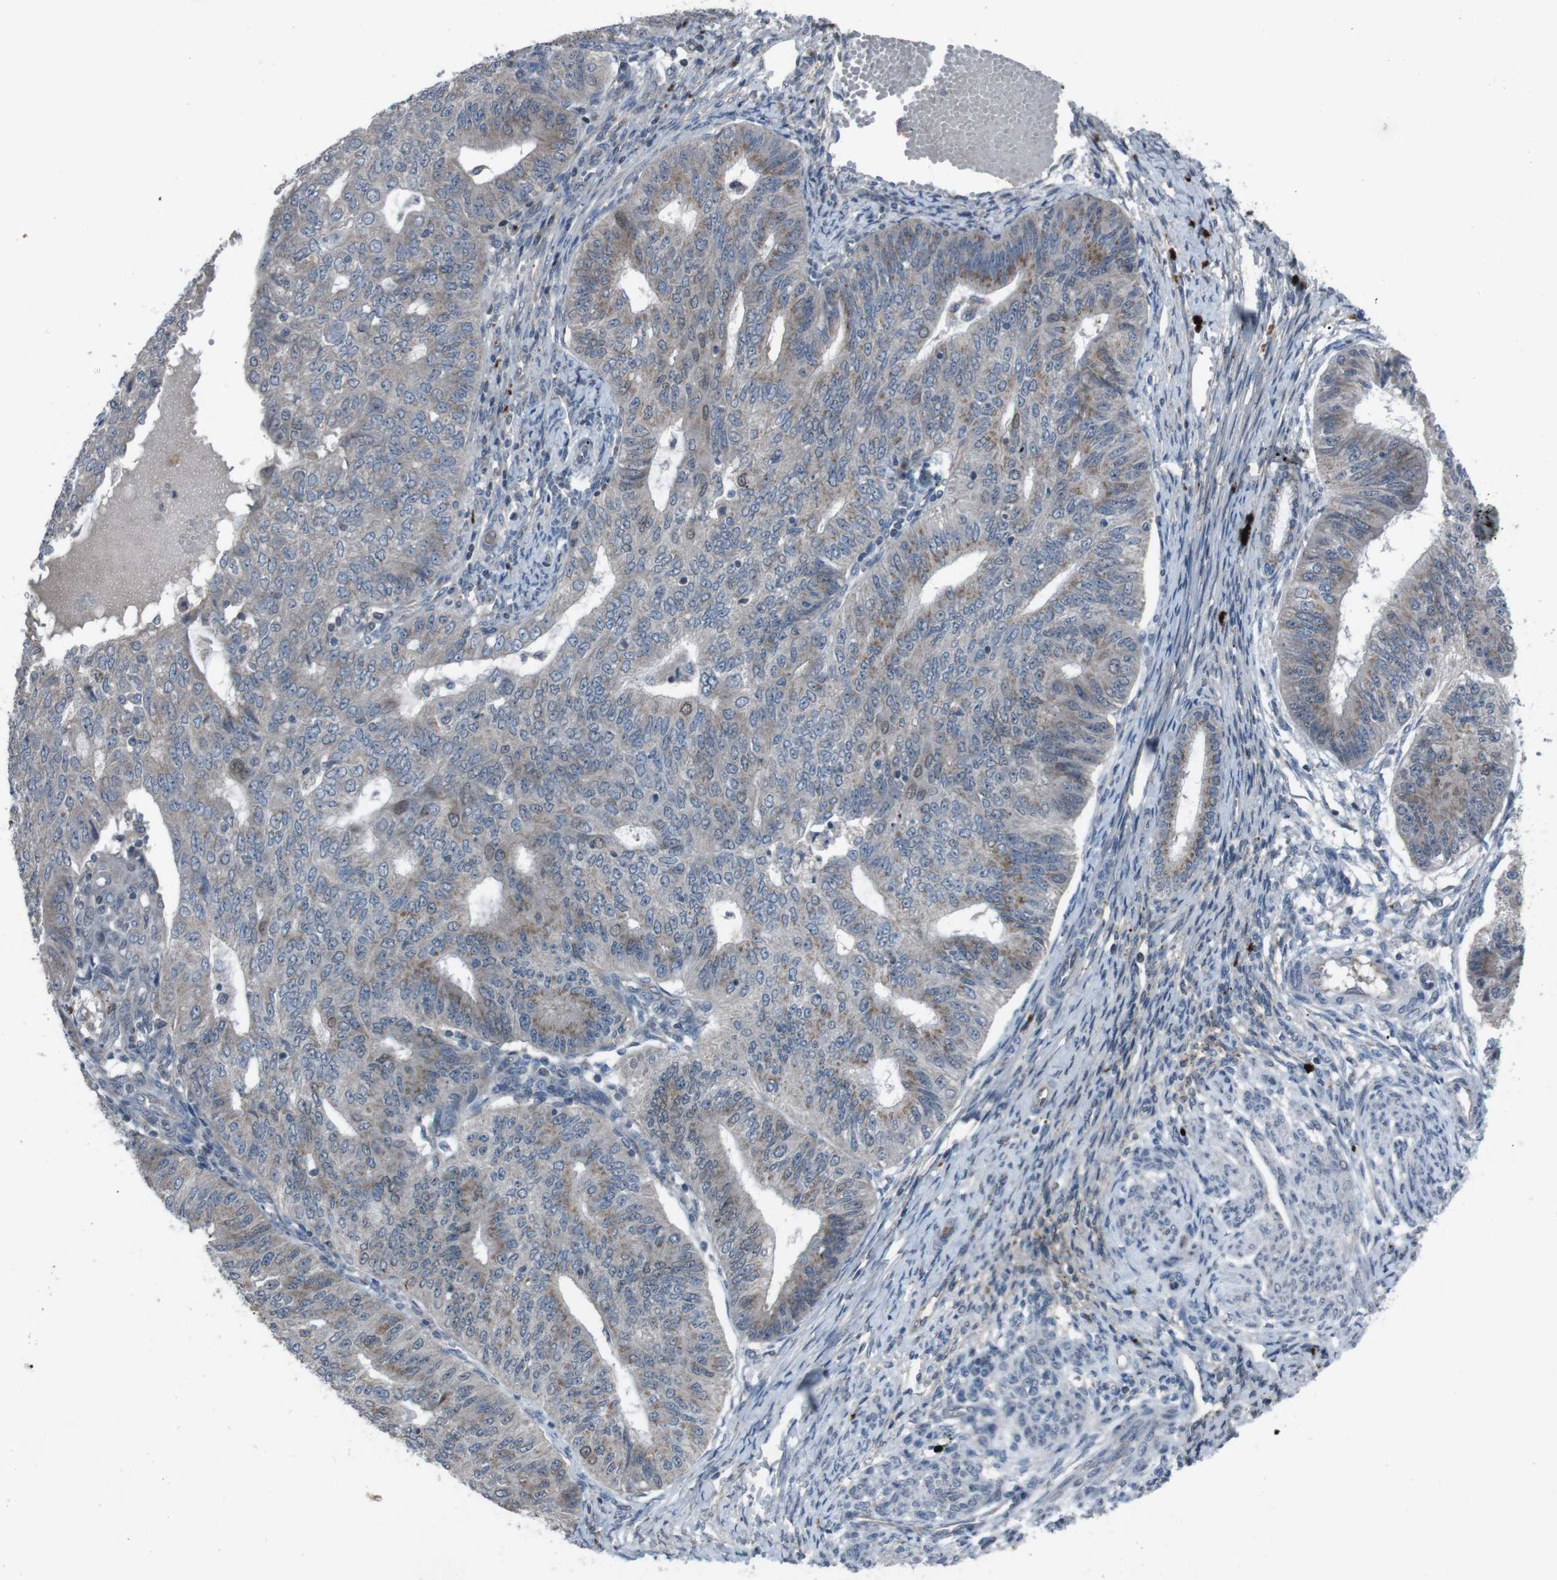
{"staining": {"intensity": "moderate", "quantity": ">75%", "location": "cytoplasmic/membranous,nuclear"}, "tissue": "endometrial cancer", "cell_type": "Tumor cells", "image_type": "cancer", "snomed": [{"axis": "morphology", "description": "Adenocarcinoma, NOS"}, {"axis": "topography", "description": "Endometrium"}], "caption": "A brown stain shows moderate cytoplasmic/membranous and nuclear positivity of a protein in endometrial adenocarcinoma tumor cells.", "gene": "EFNA5", "patient": {"sex": "female", "age": 32}}